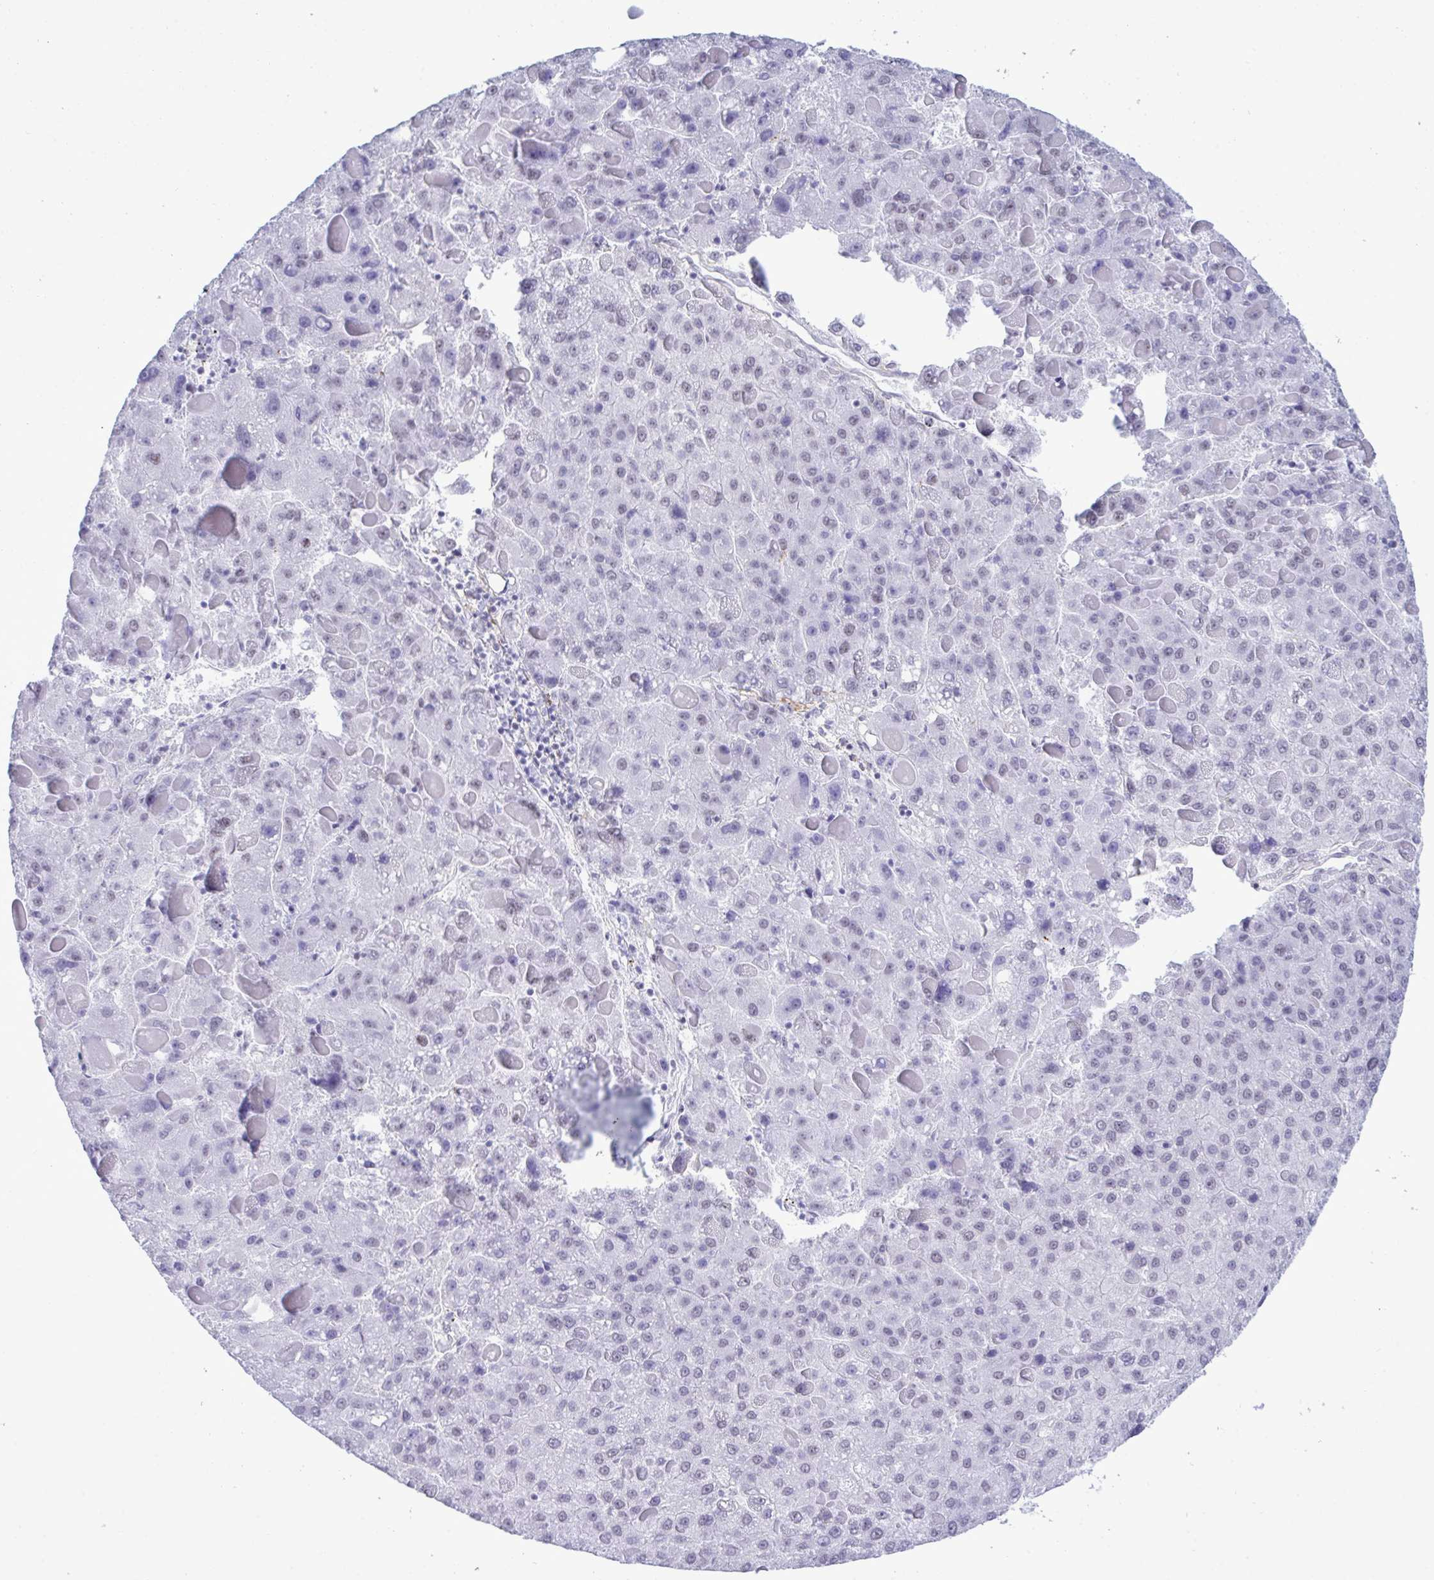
{"staining": {"intensity": "negative", "quantity": "none", "location": "none"}, "tissue": "liver cancer", "cell_type": "Tumor cells", "image_type": "cancer", "snomed": [{"axis": "morphology", "description": "Carcinoma, Hepatocellular, NOS"}, {"axis": "topography", "description": "Liver"}], "caption": "Micrograph shows no significant protein expression in tumor cells of liver hepatocellular carcinoma.", "gene": "ELN", "patient": {"sex": "female", "age": 82}}